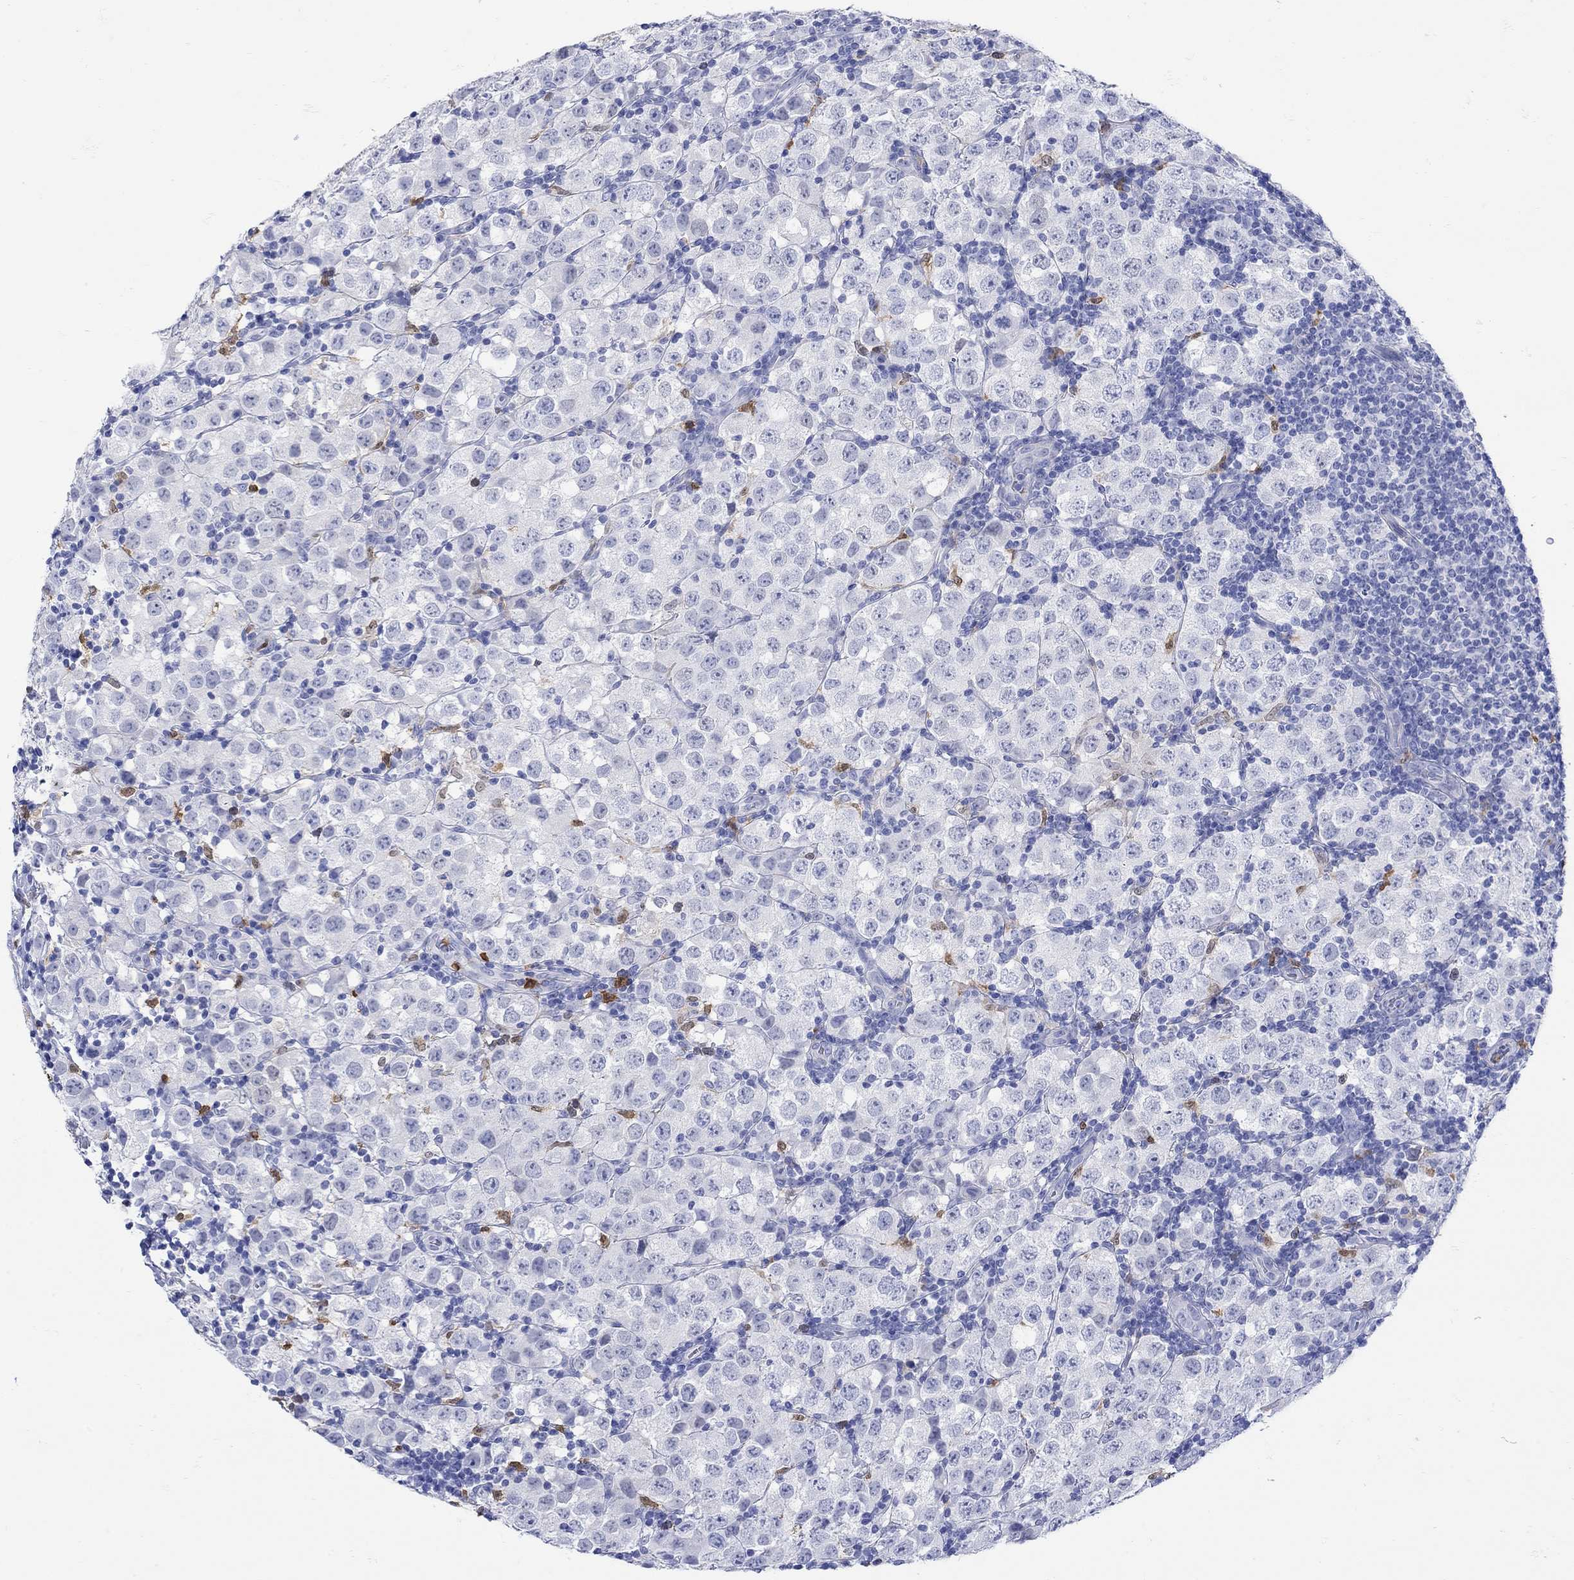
{"staining": {"intensity": "negative", "quantity": "none", "location": "none"}, "tissue": "testis cancer", "cell_type": "Tumor cells", "image_type": "cancer", "snomed": [{"axis": "morphology", "description": "Seminoma, NOS"}, {"axis": "topography", "description": "Testis"}], "caption": "Tumor cells show no significant protein staining in testis seminoma.", "gene": "LINGO3", "patient": {"sex": "male", "age": 34}}